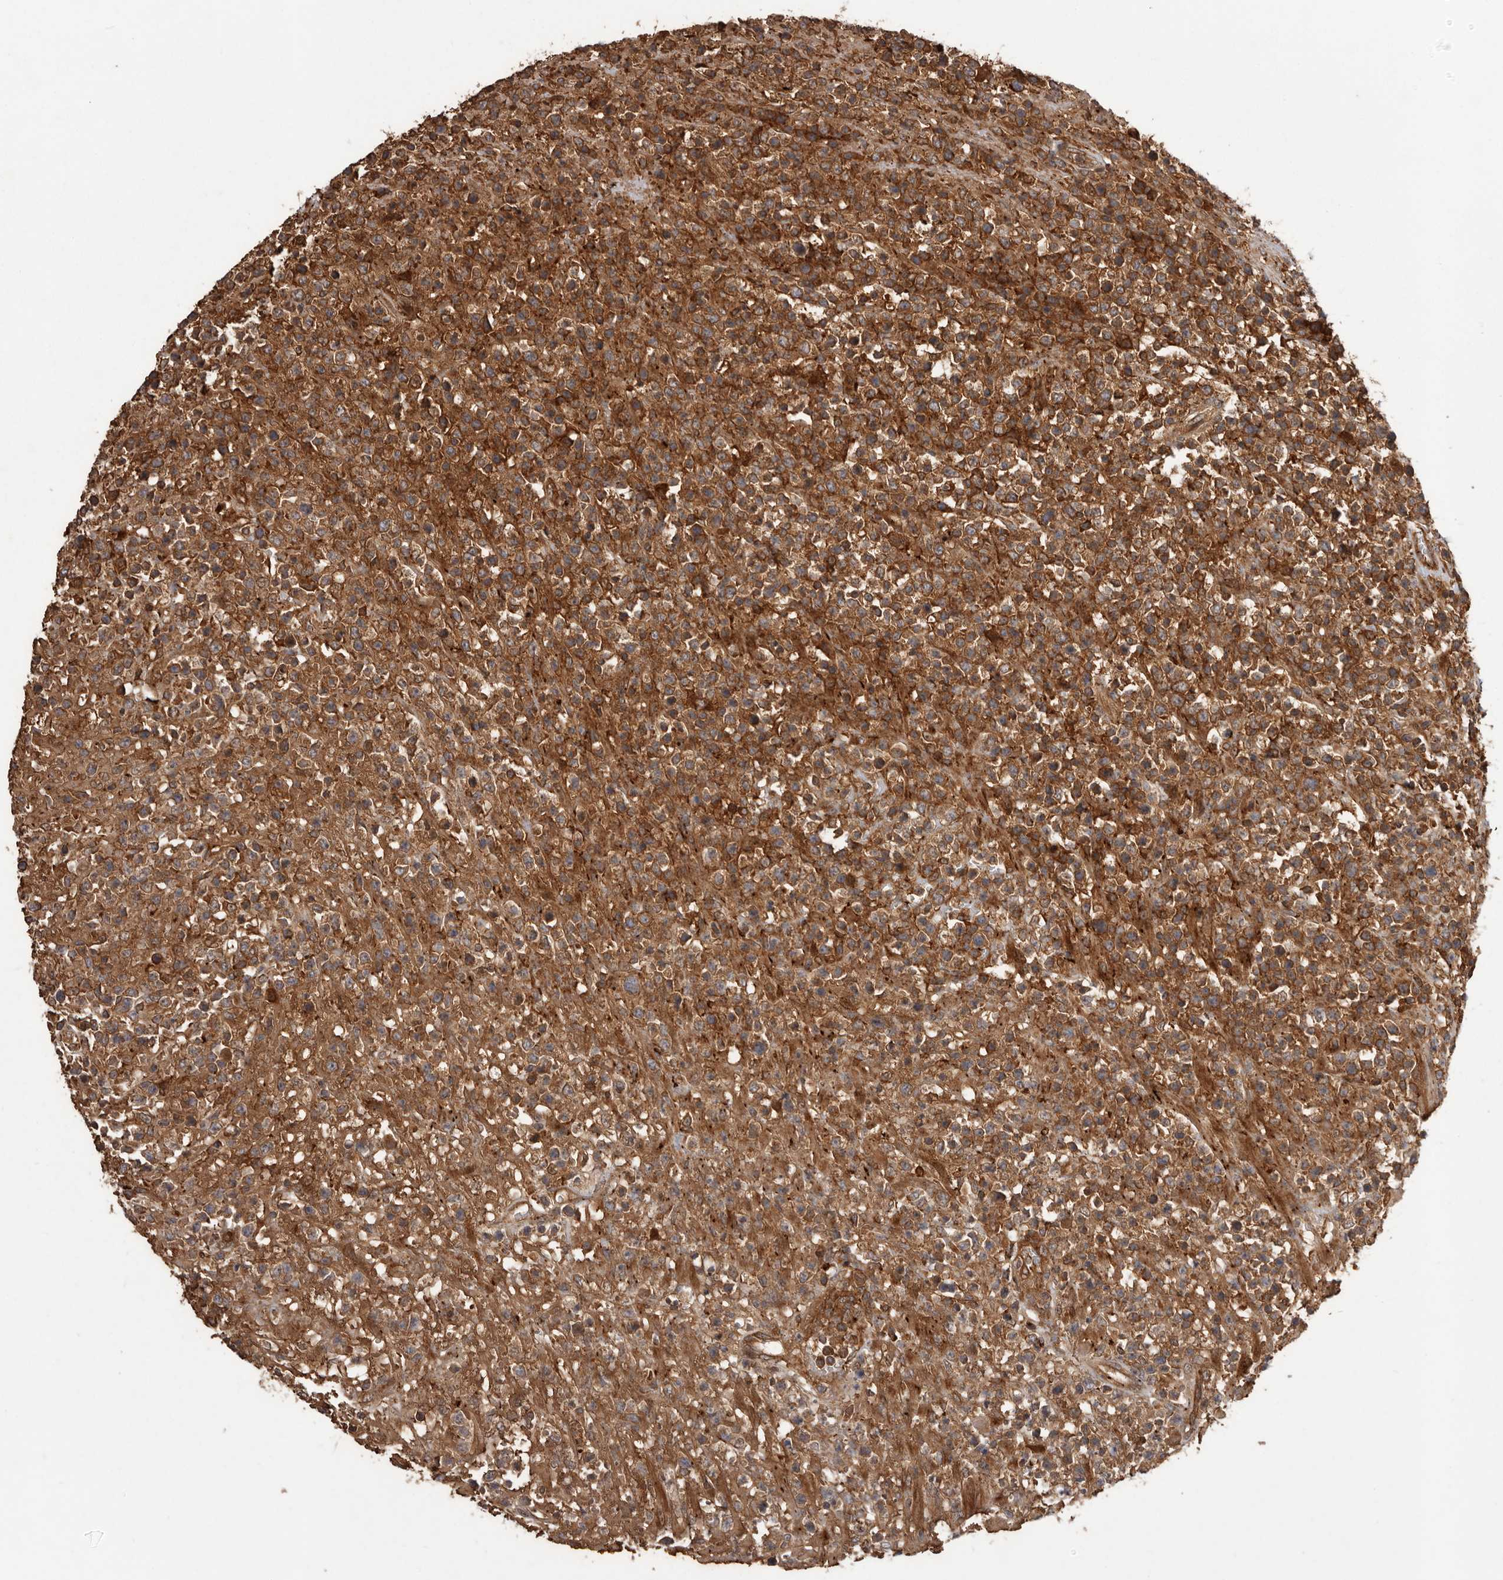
{"staining": {"intensity": "moderate", "quantity": ">75%", "location": "cytoplasmic/membranous"}, "tissue": "lymphoma", "cell_type": "Tumor cells", "image_type": "cancer", "snomed": [{"axis": "morphology", "description": "Malignant lymphoma, non-Hodgkin's type, High grade"}, {"axis": "topography", "description": "Colon"}], "caption": "Malignant lymphoma, non-Hodgkin's type (high-grade) stained for a protein displays moderate cytoplasmic/membranous positivity in tumor cells.", "gene": "SLC22A3", "patient": {"sex": "female", "age": 53}}